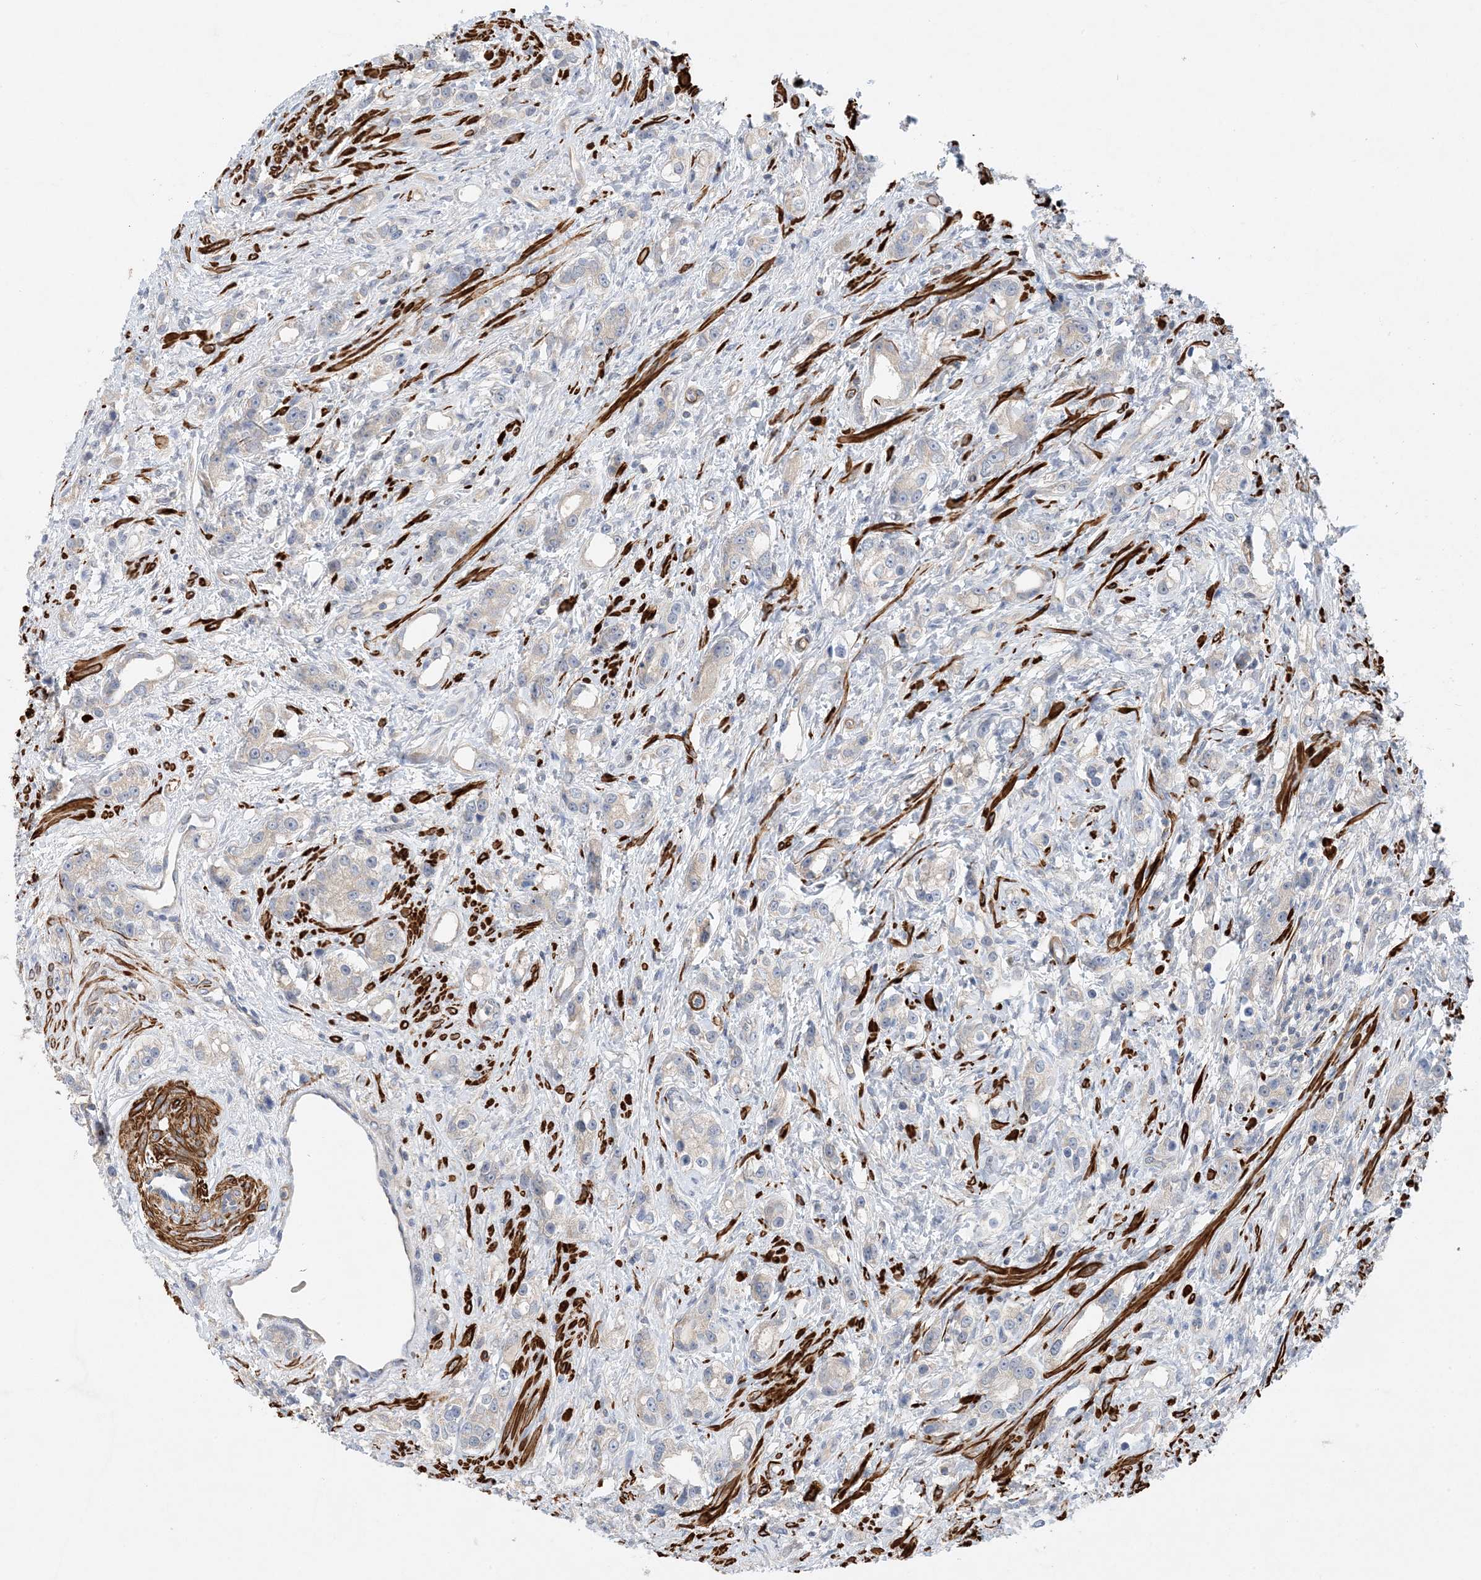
{"staining": {"intensity": "negative", "quantity": "none", "location": "none"}, "tissue": "prostate cancer", "cell_type": "Tumor cells", "image_type": "cancer", "snomed": [{"axis": "morphology", "description": "Adenocarcinoma, High grade"}, {"axis": "topography", "description": "Prostate"}], "caption": "Protein analysis of prostate high-grade adenocarcinoma displays no significant expression in tumor cells.", "gene": "KIFBP", "patient": {"sex": "male", "age": 63}}